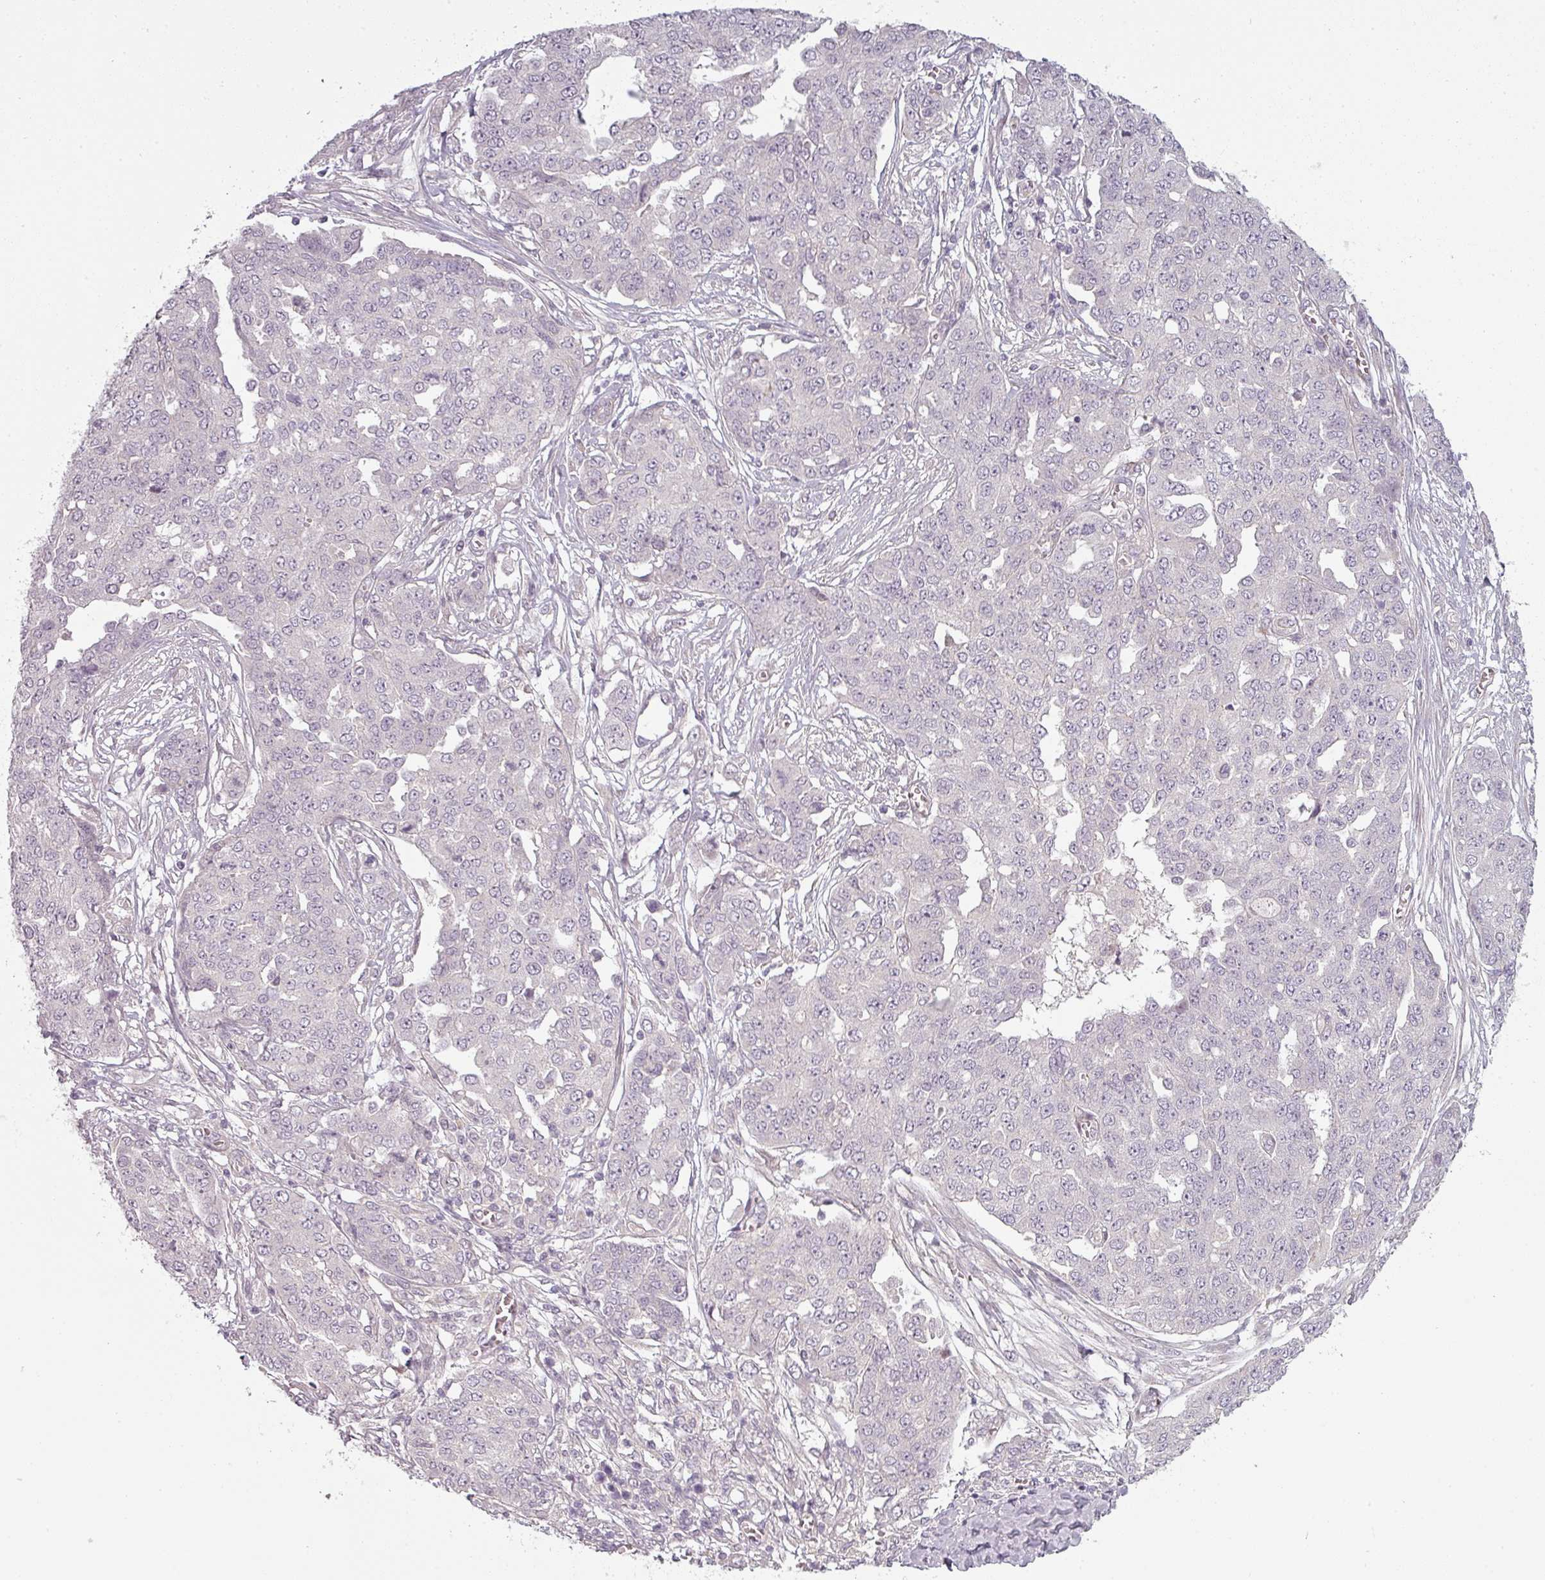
{"staining": {"intensity": "negative", "quantity": "none", "location": "none"}, "tissue": "ovarian cancer", "cell_type": "Tumor cells", "image_type": "cancer", "snomed": [{"axis": "morphology", "description": "Cystadenocarcinoma, serous, NOS"}, {"axis": "topography", "description": "Soft tissue"}, {"axis": "topography", "description": "Ovary"}], "caption": "This image is of ovarian serous cystadenocarcinoma stained with IHC to label a protein in brown with the nuclei are counter-stained blue. There is no expression in tumor cells. (IHC, brightfield microscopy, high magnification).", "gene": "SLC16A9", "patient": {"sex": "female", "age": 57}}